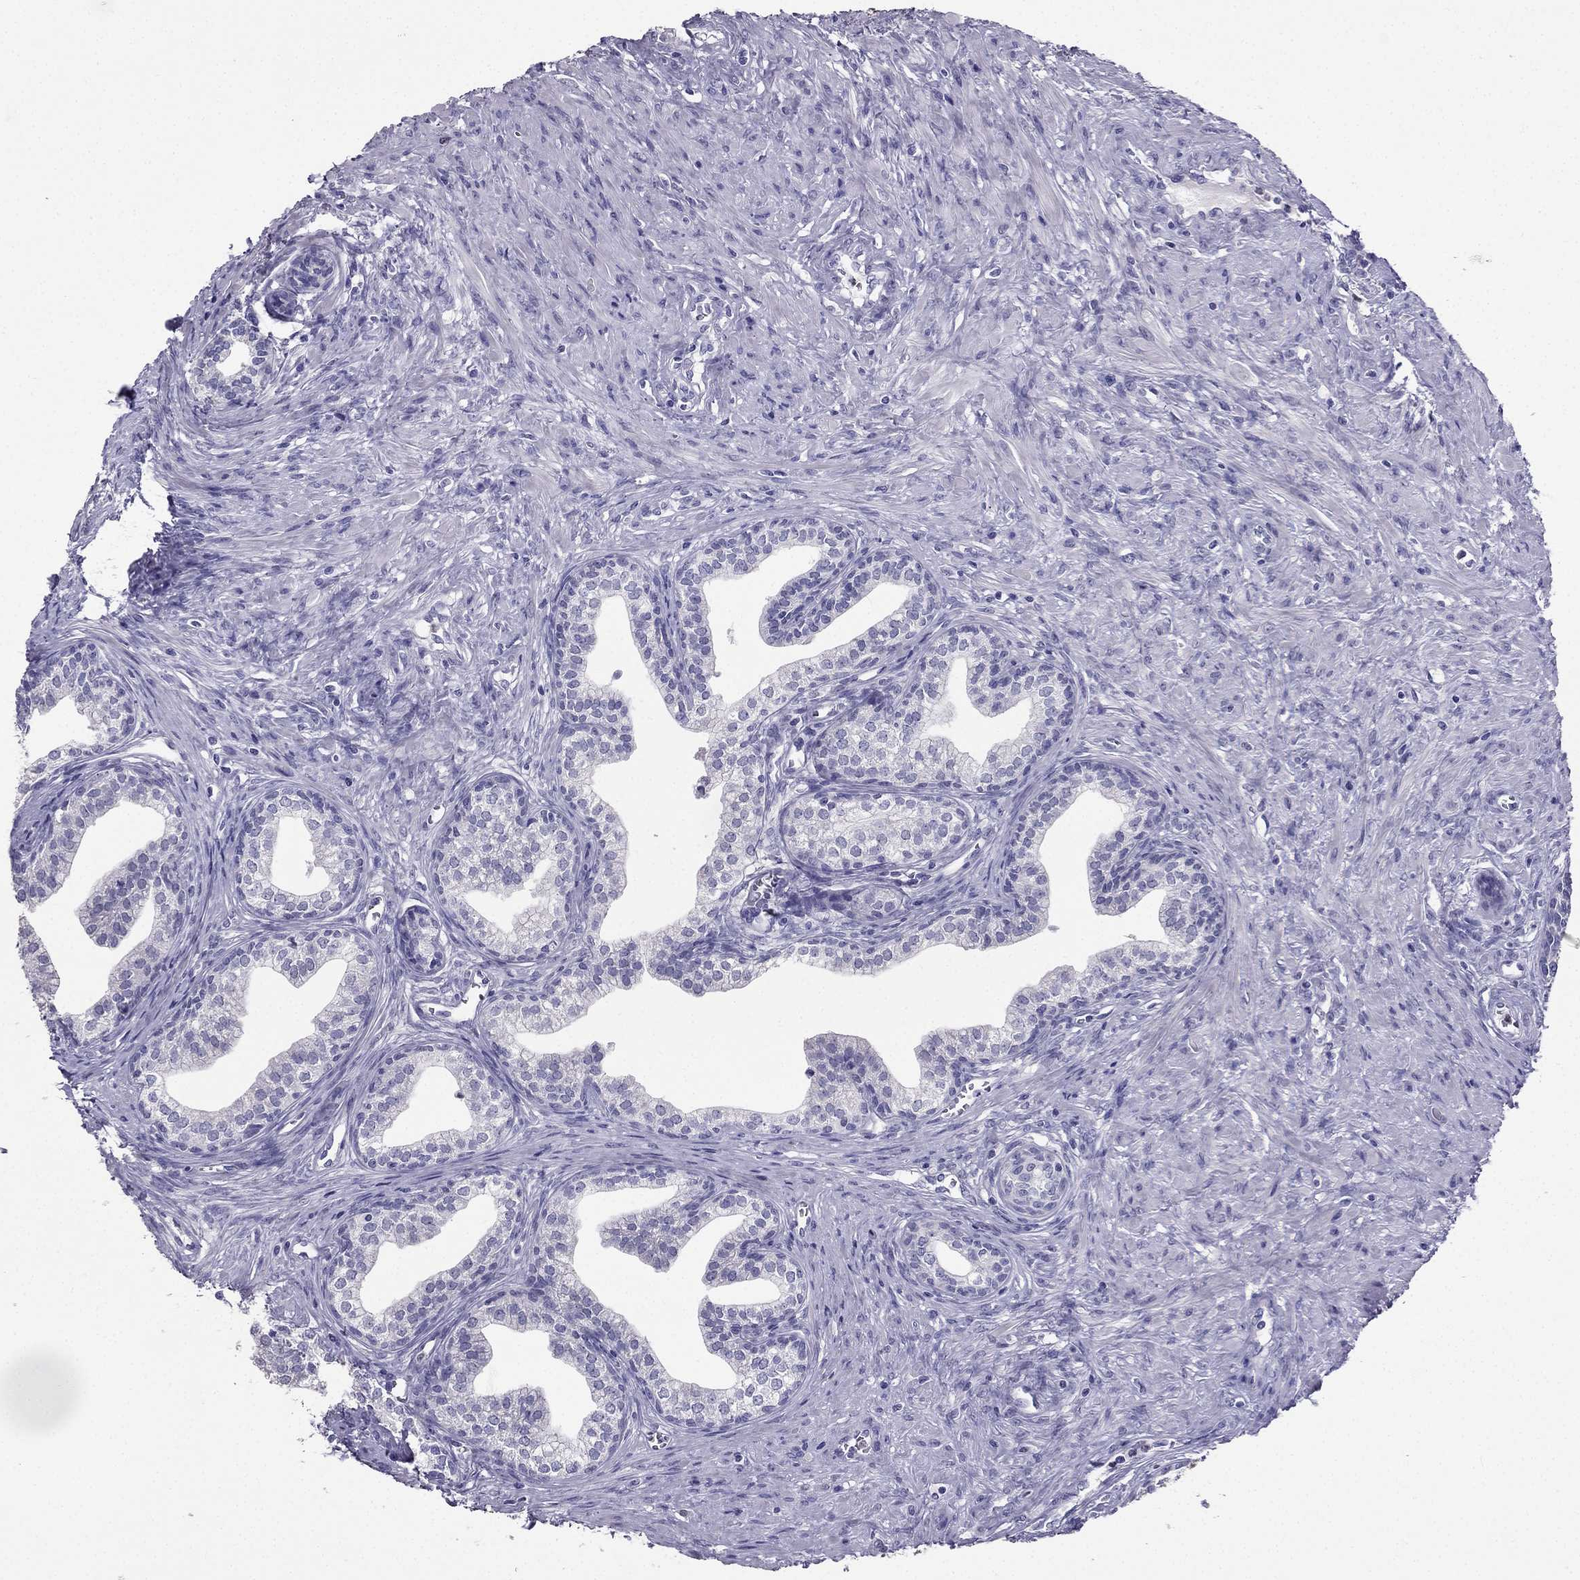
{"staining": {"intensity": "negative", "quantity": "none", "location": "none"}, "tissue": "prostate", "cell_type": "Glandular cells", "image_type": "normal", "snomed": [{"axis": "morphology", "description": "Normal tissue, NOS"}, {"axis": "topography", "description": "Prostate"}], "caption": "Micrograph shows no protein positivity in glandular cells of normal prostate. Brightfield microscopy of immunohistochemistry (IHC) stained with DAB (3,3'-diaminobenzidine) (brown) and hematoxylin (blue), captured at high magnification.", "gene": "ARID3A", "patient": {"sex": "male", "age": 65}}